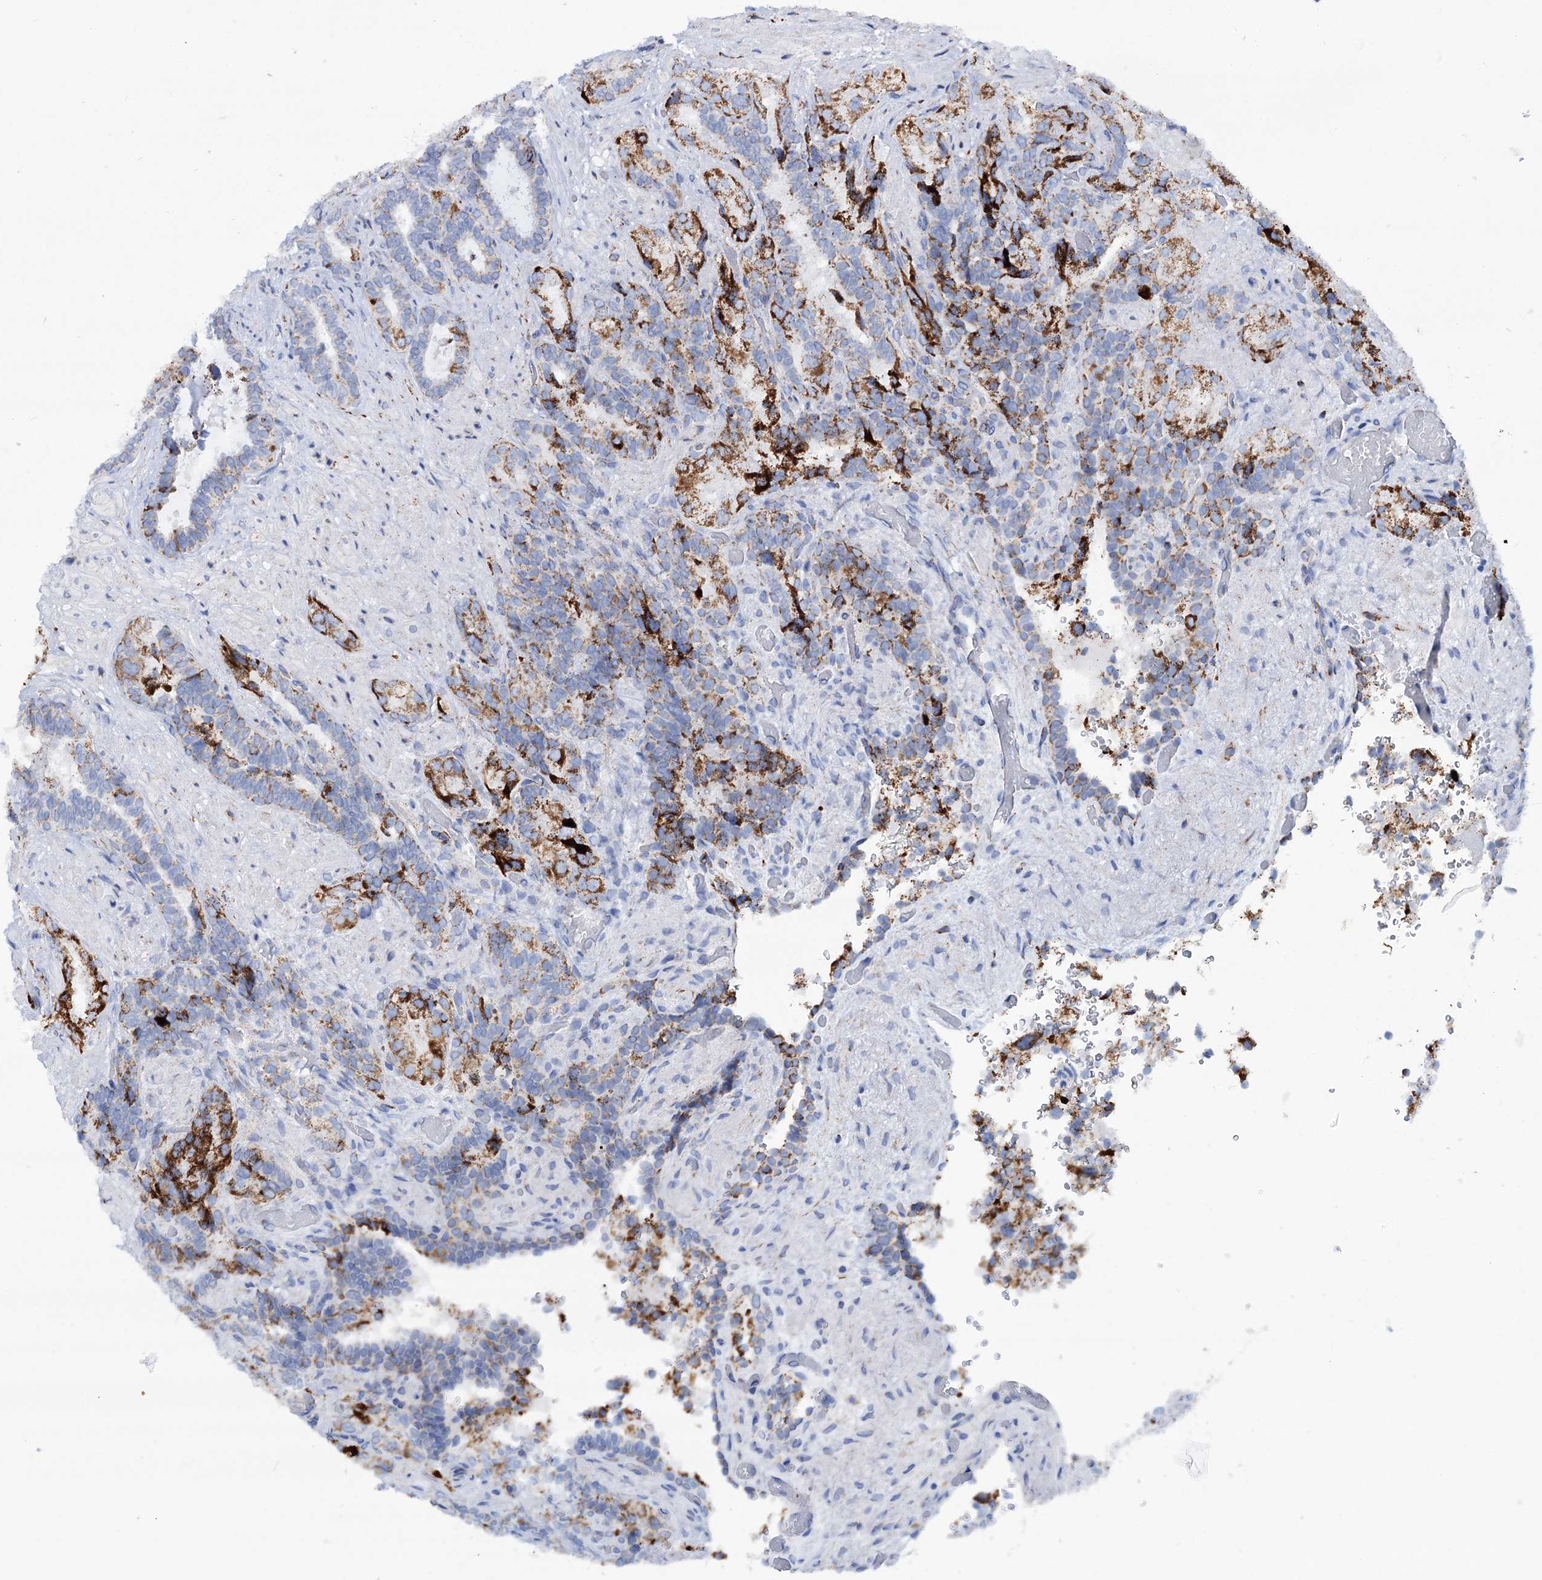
{"staining": {"intensity": "strong", "quantity": "25%-75%", "location": "cytoplasmic/membranous"}, "tissue": "seminal vesicle", "cell_type": "Glandular cells", "image_type": "normal", "snomed": [{"axis": "morphology", "description": "Normal tissue, NOS"}, {"axis": "topography", "description": "Prostate and seminal vesicle, NOS"}, {"axis": "topography", "description": "Prostate"}, {"axis": "topography", "description": "Seminal veicle"}], "caption": "Glandular cells exhibit high levels of strong cytoplasmic/membranous expression in approximately 25%-75% of cells in benign human seminal vesicle. (brown staining indicates protein expression, while blue staining denotes nuclei).", "gene": "UBASH3B", "patient": {"sex": "male", "age": 67}}